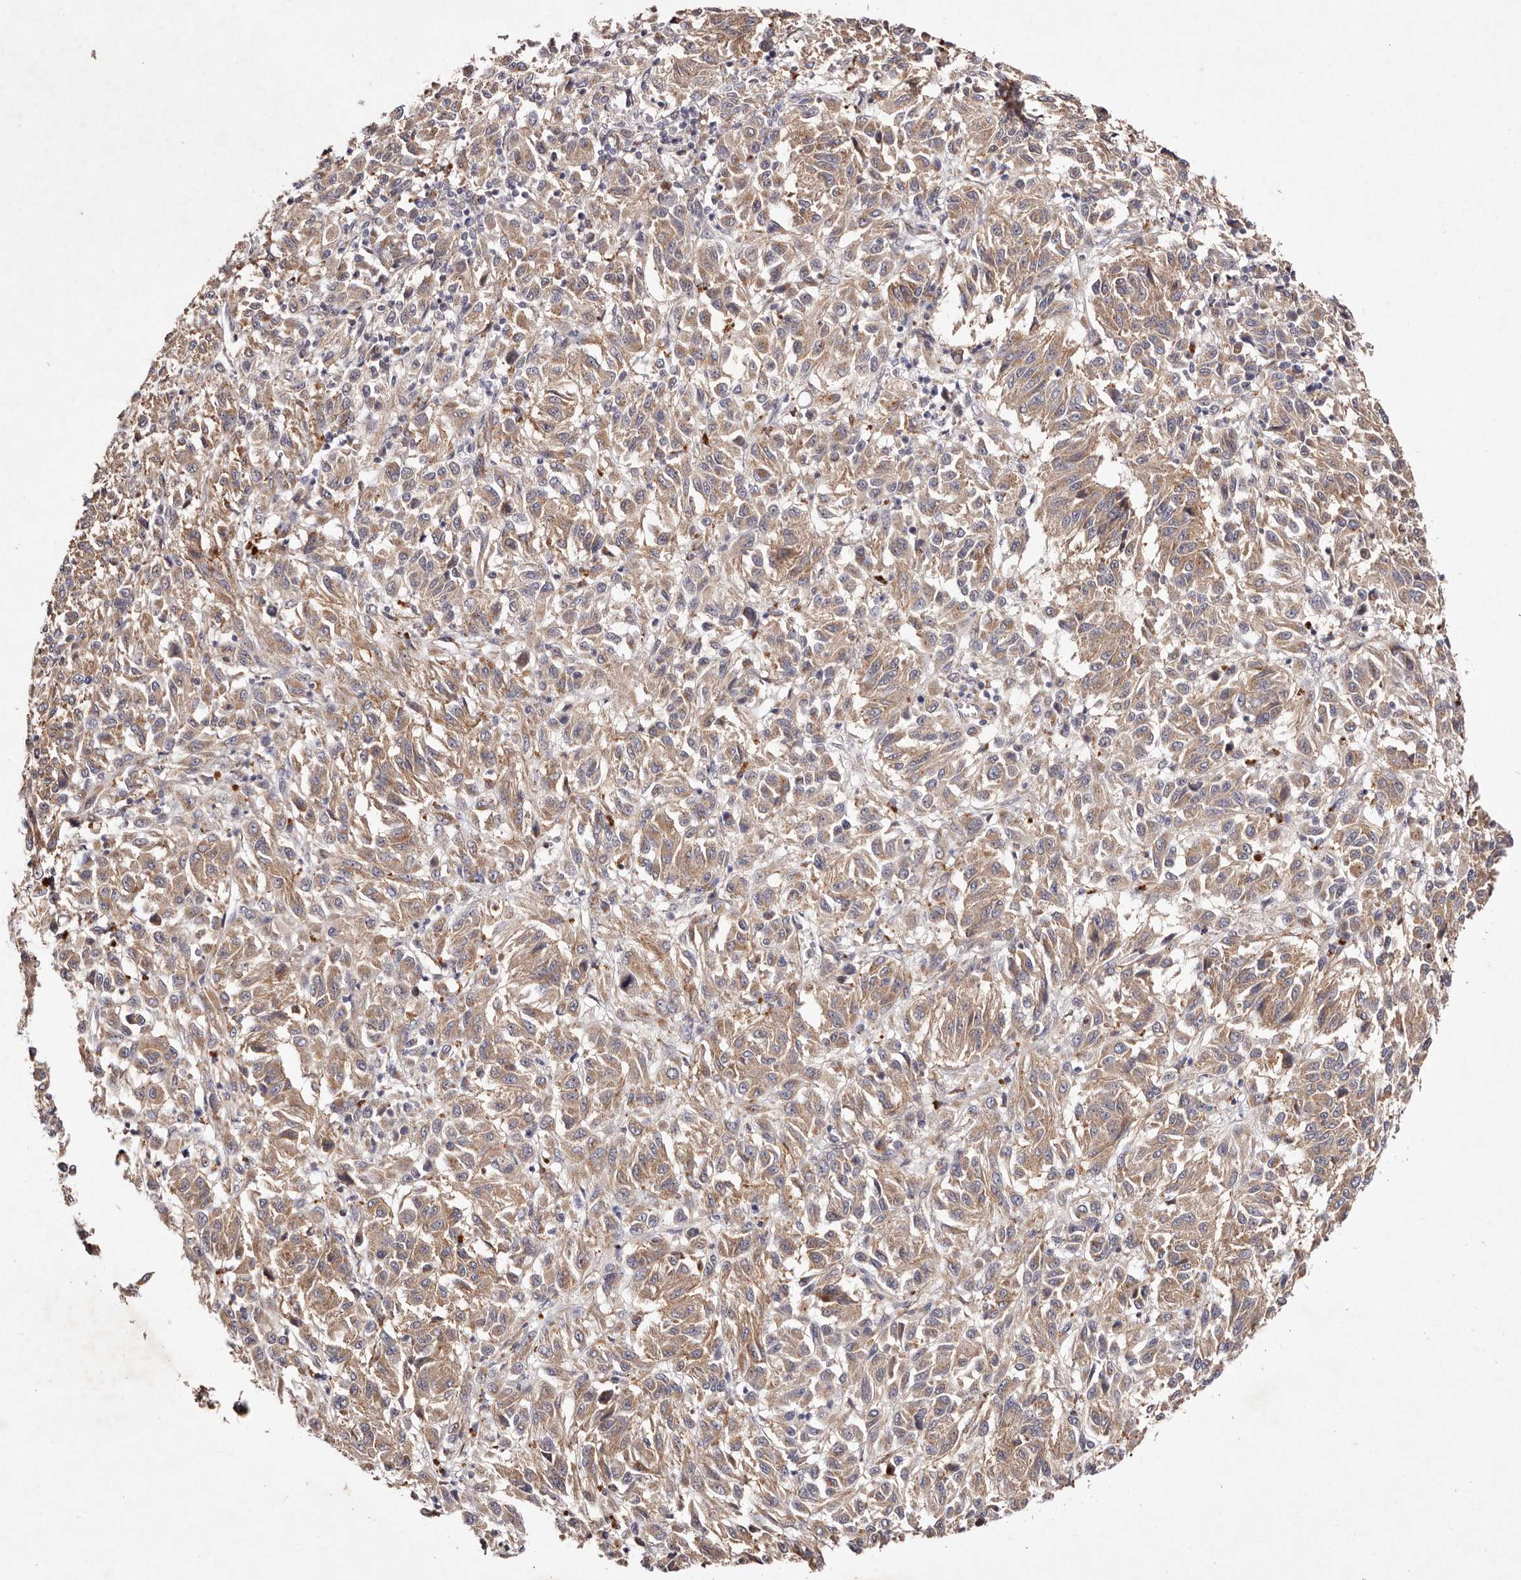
{"staining": {"intensity": "moderate", "quantity": ">75%", "location": "cytoplasmic/membranous"}, "tissue": "melanoma", "cell_type": "Tumor cells", "image_type": "cancer", "snomed": [{"axis": "morphology", "description": "Malignant melanoma, Metastatic site"}, {"axis": "topography", "description": "Lung"}], "caption": "The photomicrograph displays immunohistochemical staining of malignant melanoma (metastatic site). There is moderate cytoplasmic/membranous positivity is present in approximately >75% of tumor cells. Nuclei are stained in blue.", "gene": "TSC2", "patient": {"sex": "male", "age": 64}}